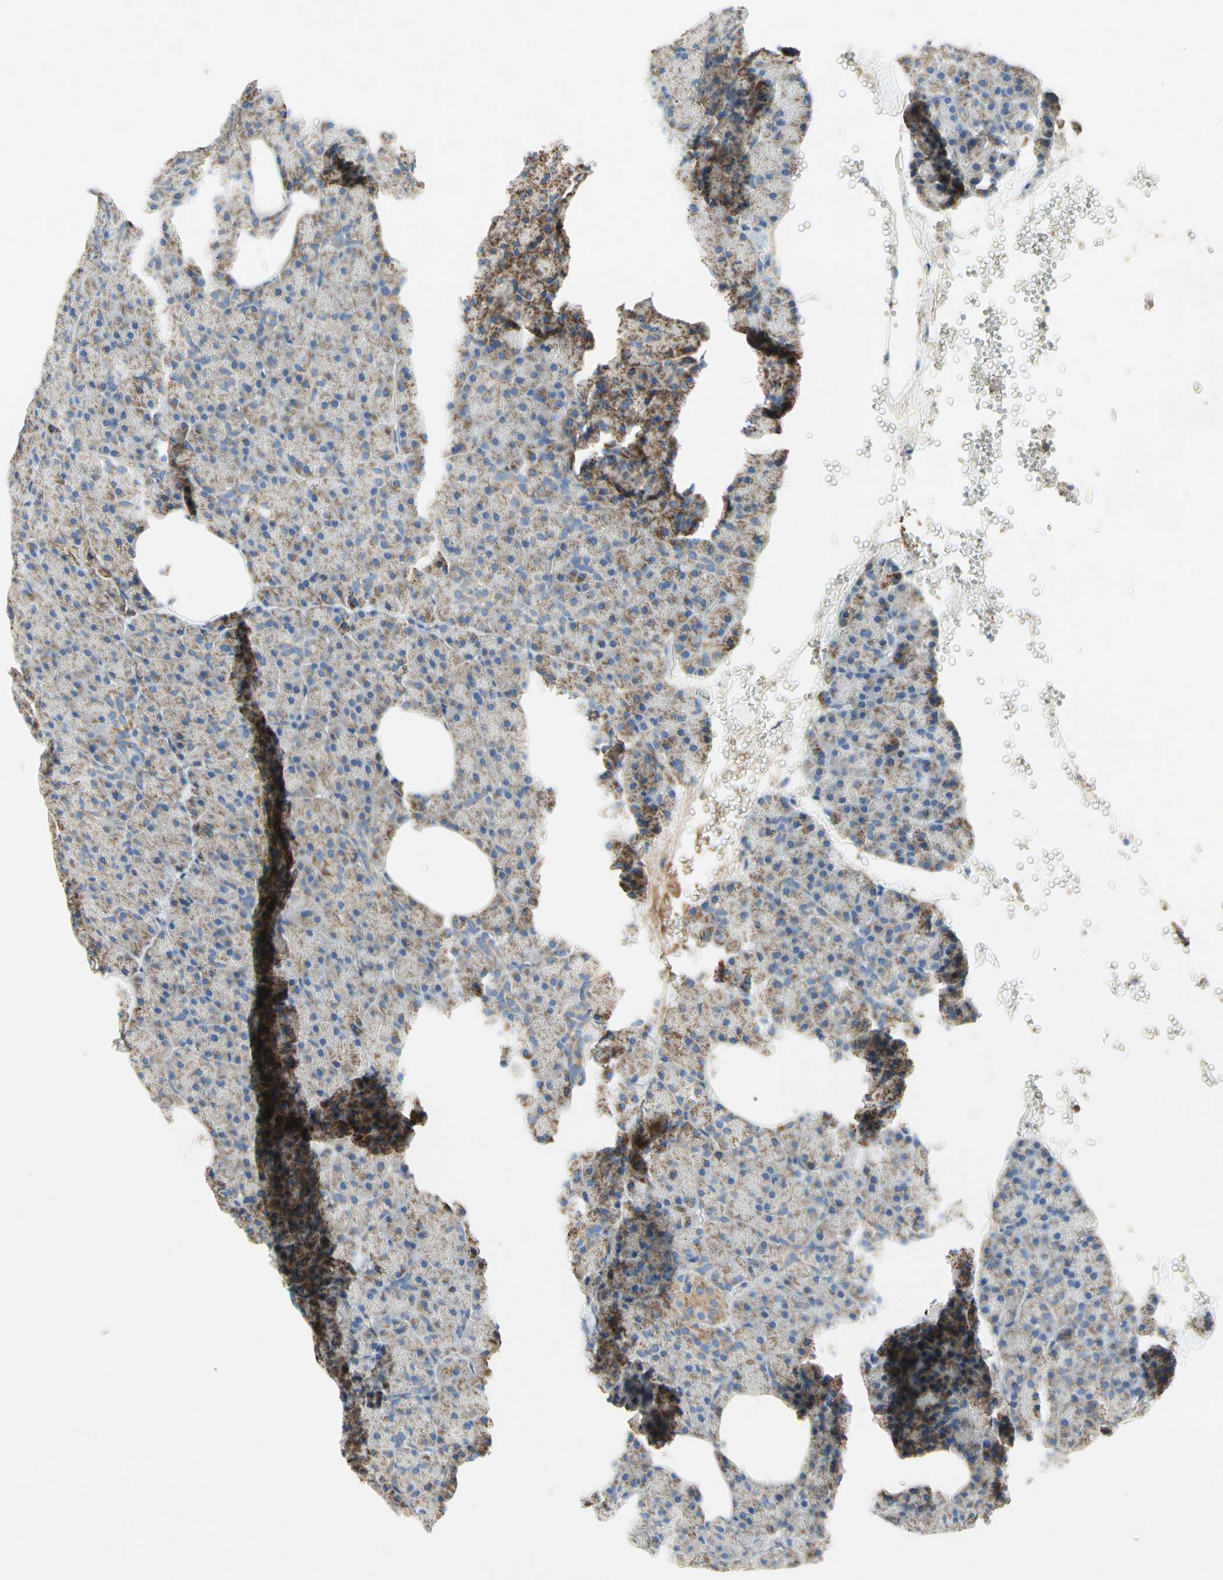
{"staining": {"intensity": "weak", "quantity": ">75%", "location": "cytoplasmic/membranous"}, "tissue": "pancreas", "cell_type": "Exocrine glandular cells", "image_type": "normal", "snomed": [{"axis": "morphology", "description": "Normal tissue, NOS"}, {"axis": "topography", "description": "Pancreas"}], "caption": "IHC (DAB (3,3'-diaminobenzidine)) staining of benign human pancreas demonstrates weak cytoplasmic/membranous protein positivity in approximately >75% of exocrine glandular cells.", "gene": "SDHB", "patient": {"sex": "female", "age": 35}}